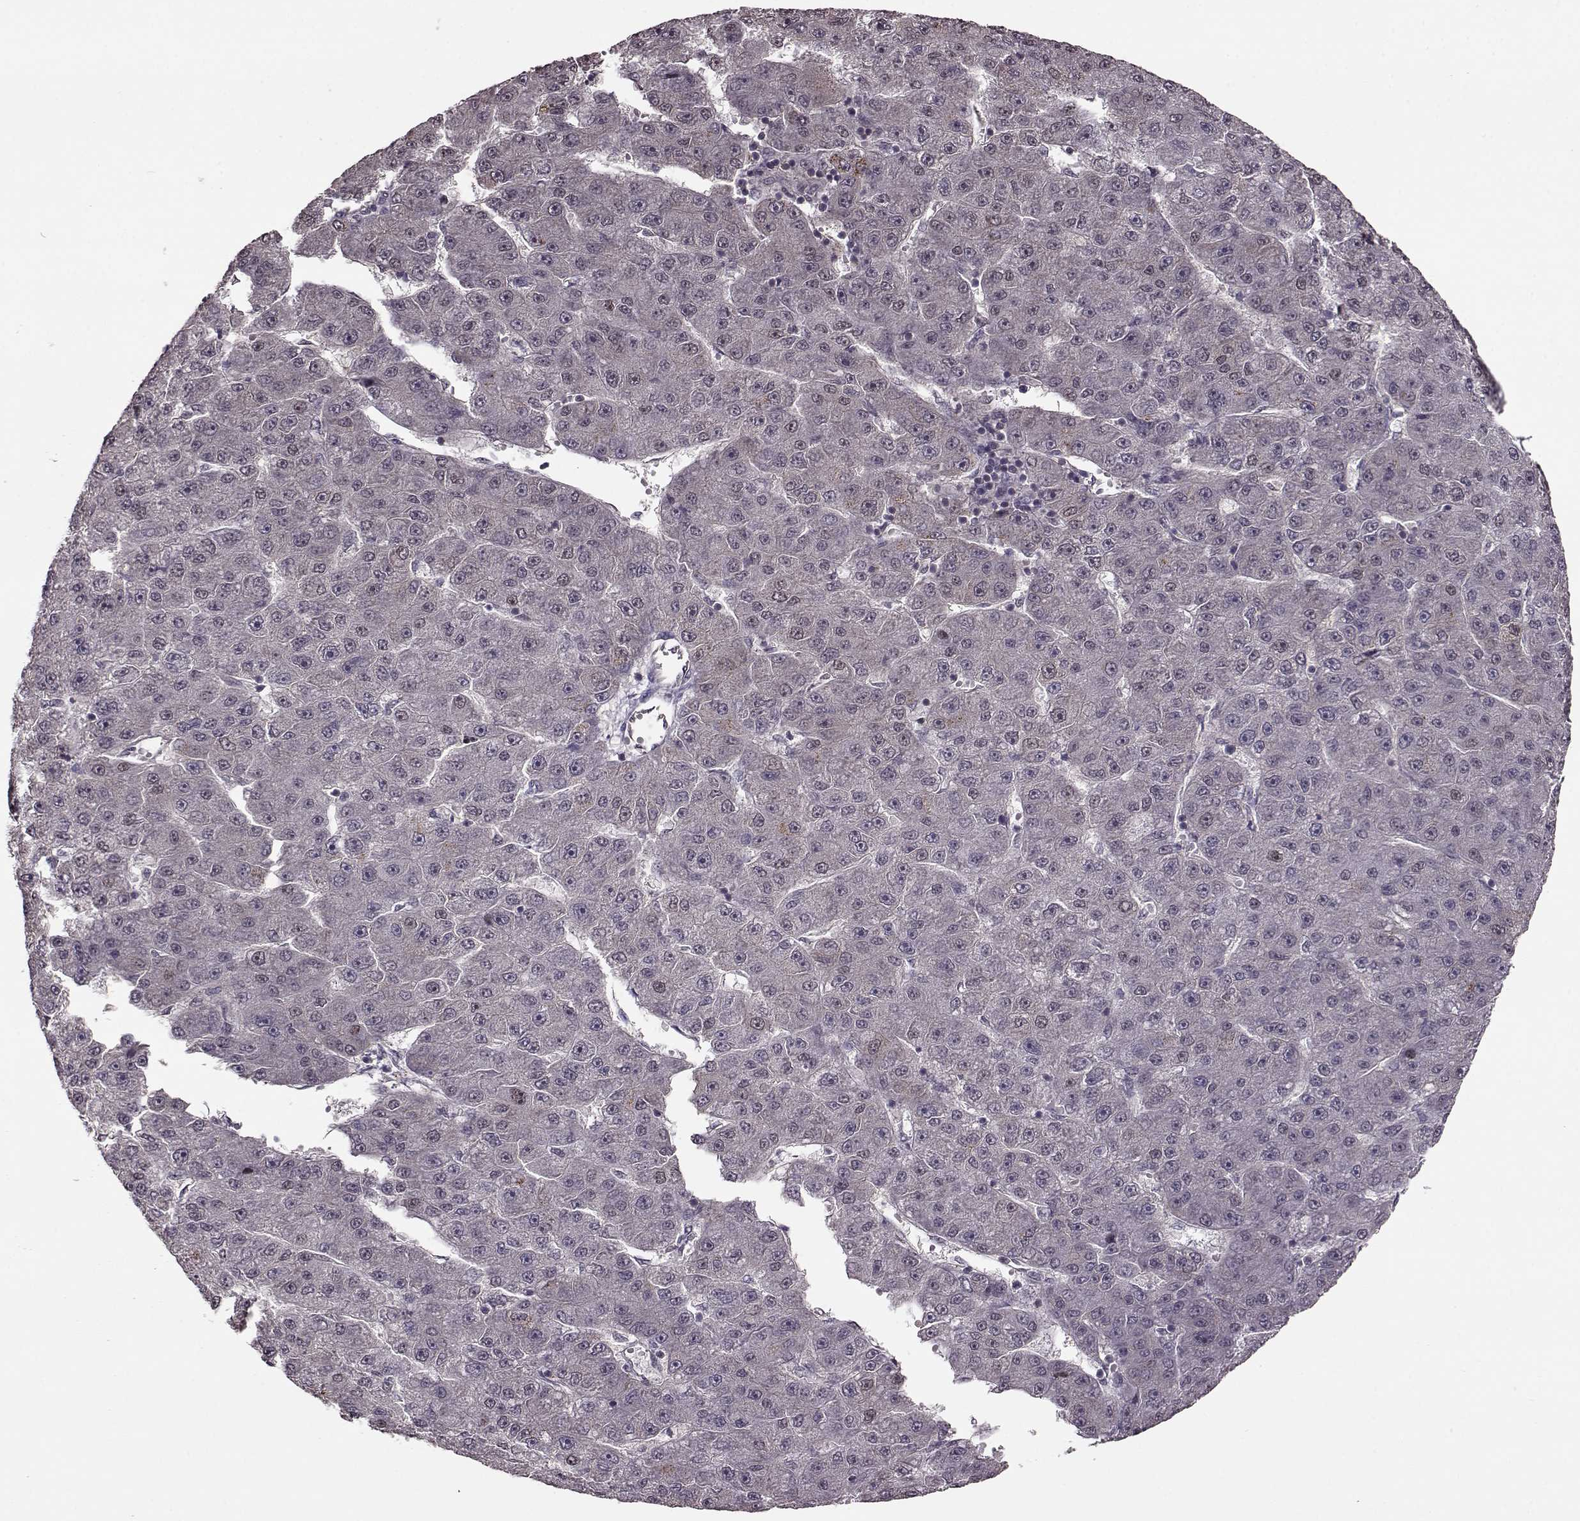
{"staining": {"intensity": "negative", "quantity": "none", "location": "none"}, "tissue": "liver cancer", "cell_type": "Tumor cells", "image_type": "cancer", "snomed": [{"axis": "morphology", "description": "Carcinoma, Hepatocellular, NOS"}, {"axis": "topography", "description": "Liver"}], "caption": "The immunohistochemistry image has no significant expression in tumor cells of hepatocellular carcinoma (liver) tissue.", "gene": "FTO", "patient": {"sex": "male", "age": 67}}